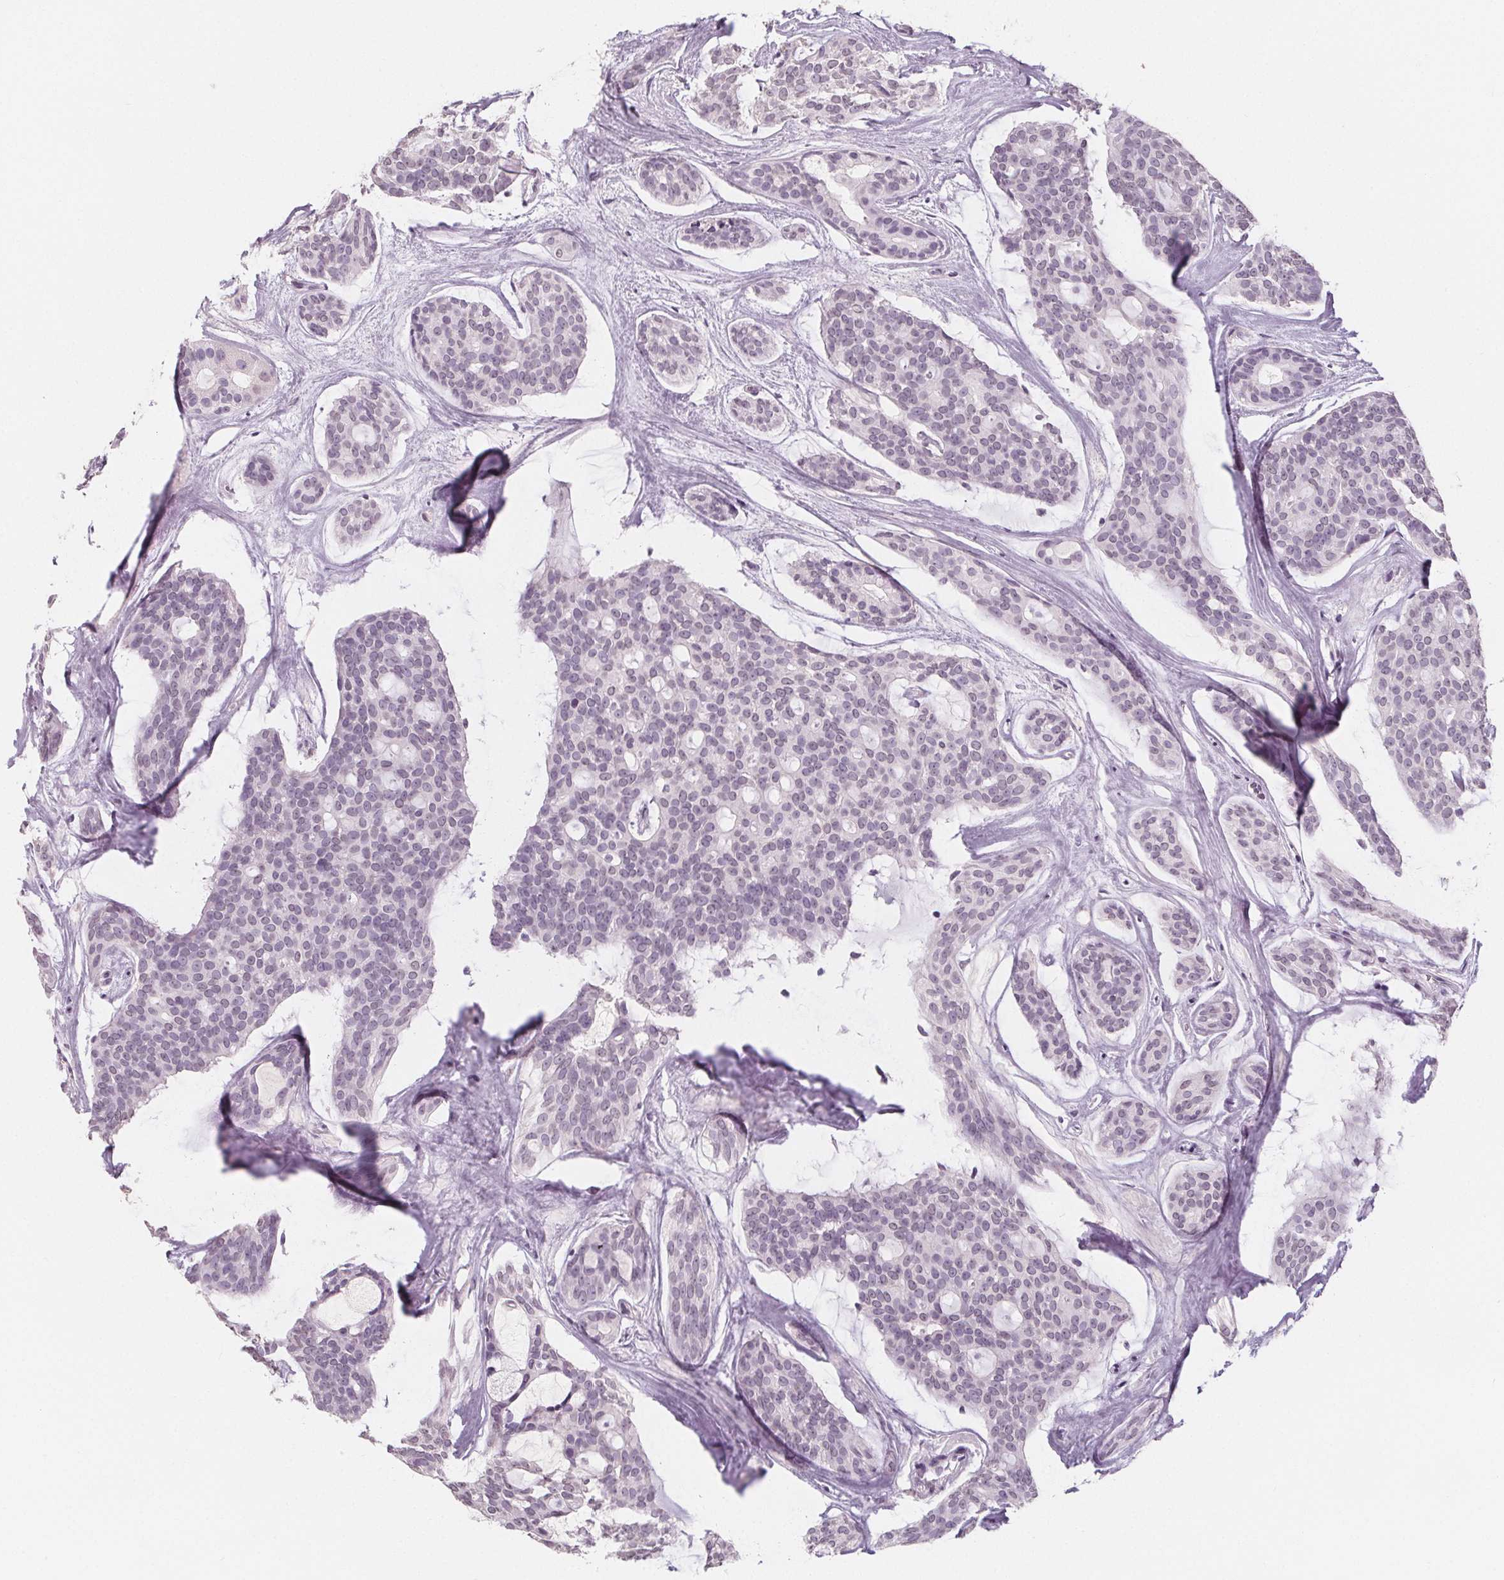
{"staining": {"intensity": "negative", "quantity": "none", "location": "none"}, "tissue": "head and neck cancer", "cell_type": "Tumor cells", "image_type": "cancer", "snomed": [{"axis": "morphology", "description": "Adenocarcinoma, NOS"}, {"axis": "topography", "description": "Head-Neck"}], "caption": "Histopathology image shows no protein staining in tumor cells of head and neck cancer tissue.", "gene": "DBX2", "patient": {"sex": "male", "age": 66}}